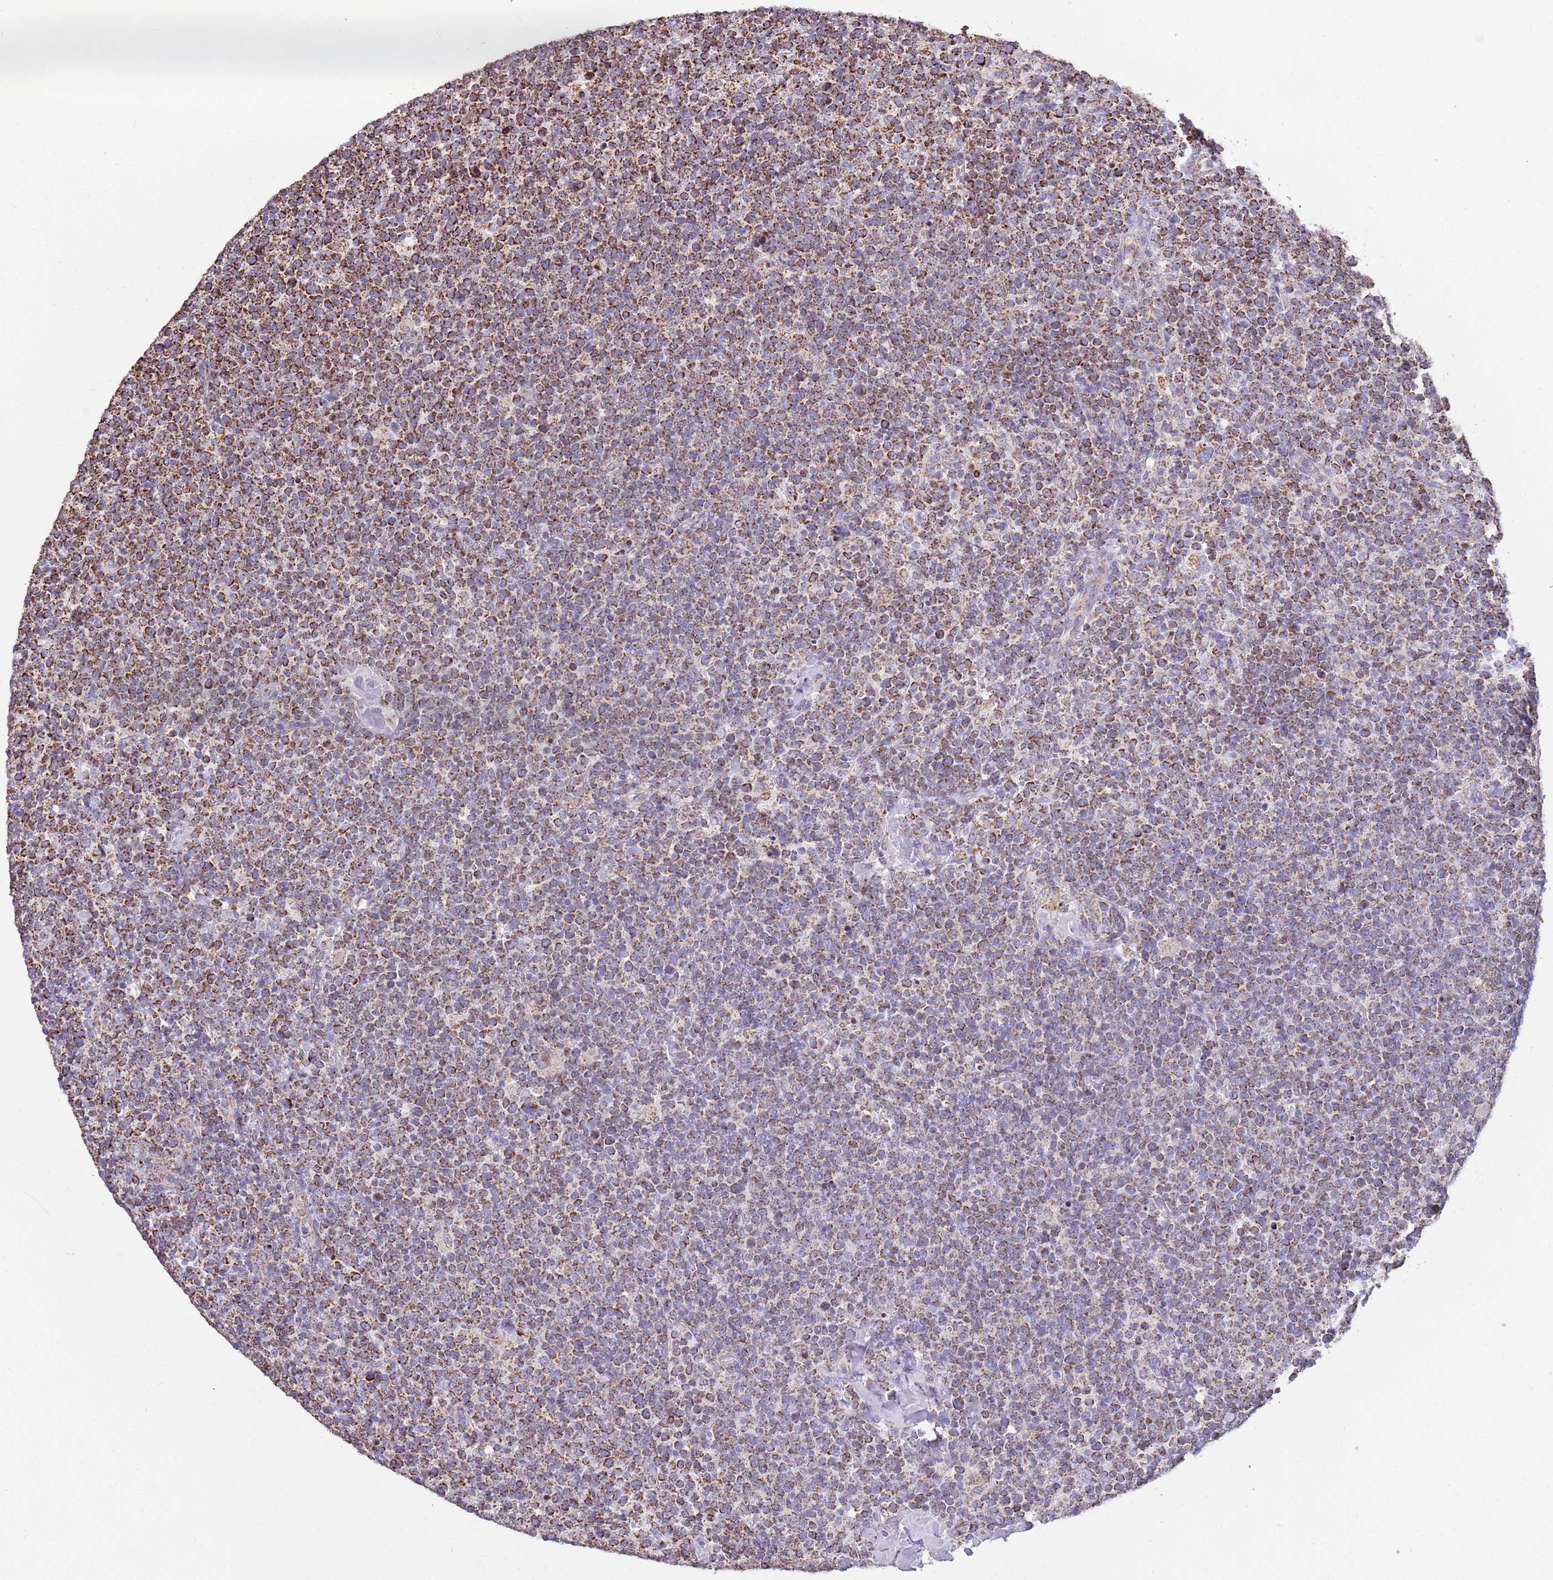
{"staining": {"intensity": "strong", "quantity": "25%-75%", "location": "cytoplasmic/membranous"}, "tissue": "lymphoma", "cell_type": "Tumor cells", "image_type": "cancer", "snomed": [{"axis": "morphology", "description": "Malignant lymphoma, non-Hodgkin's type, High grade"}, {"axis": "topography", "description": "Lymph node"}], "caption": "This photomicrograph shows immunohistochemistry (IHC) staining of high-grade malignant lymphoma, non-Hodgkin's type, with high strong cytoplasmic/membranous expression in about 25%-75% of tumor cells.", "gene": "TTLL1", "patient": {"sex": "male", "age": 61}}